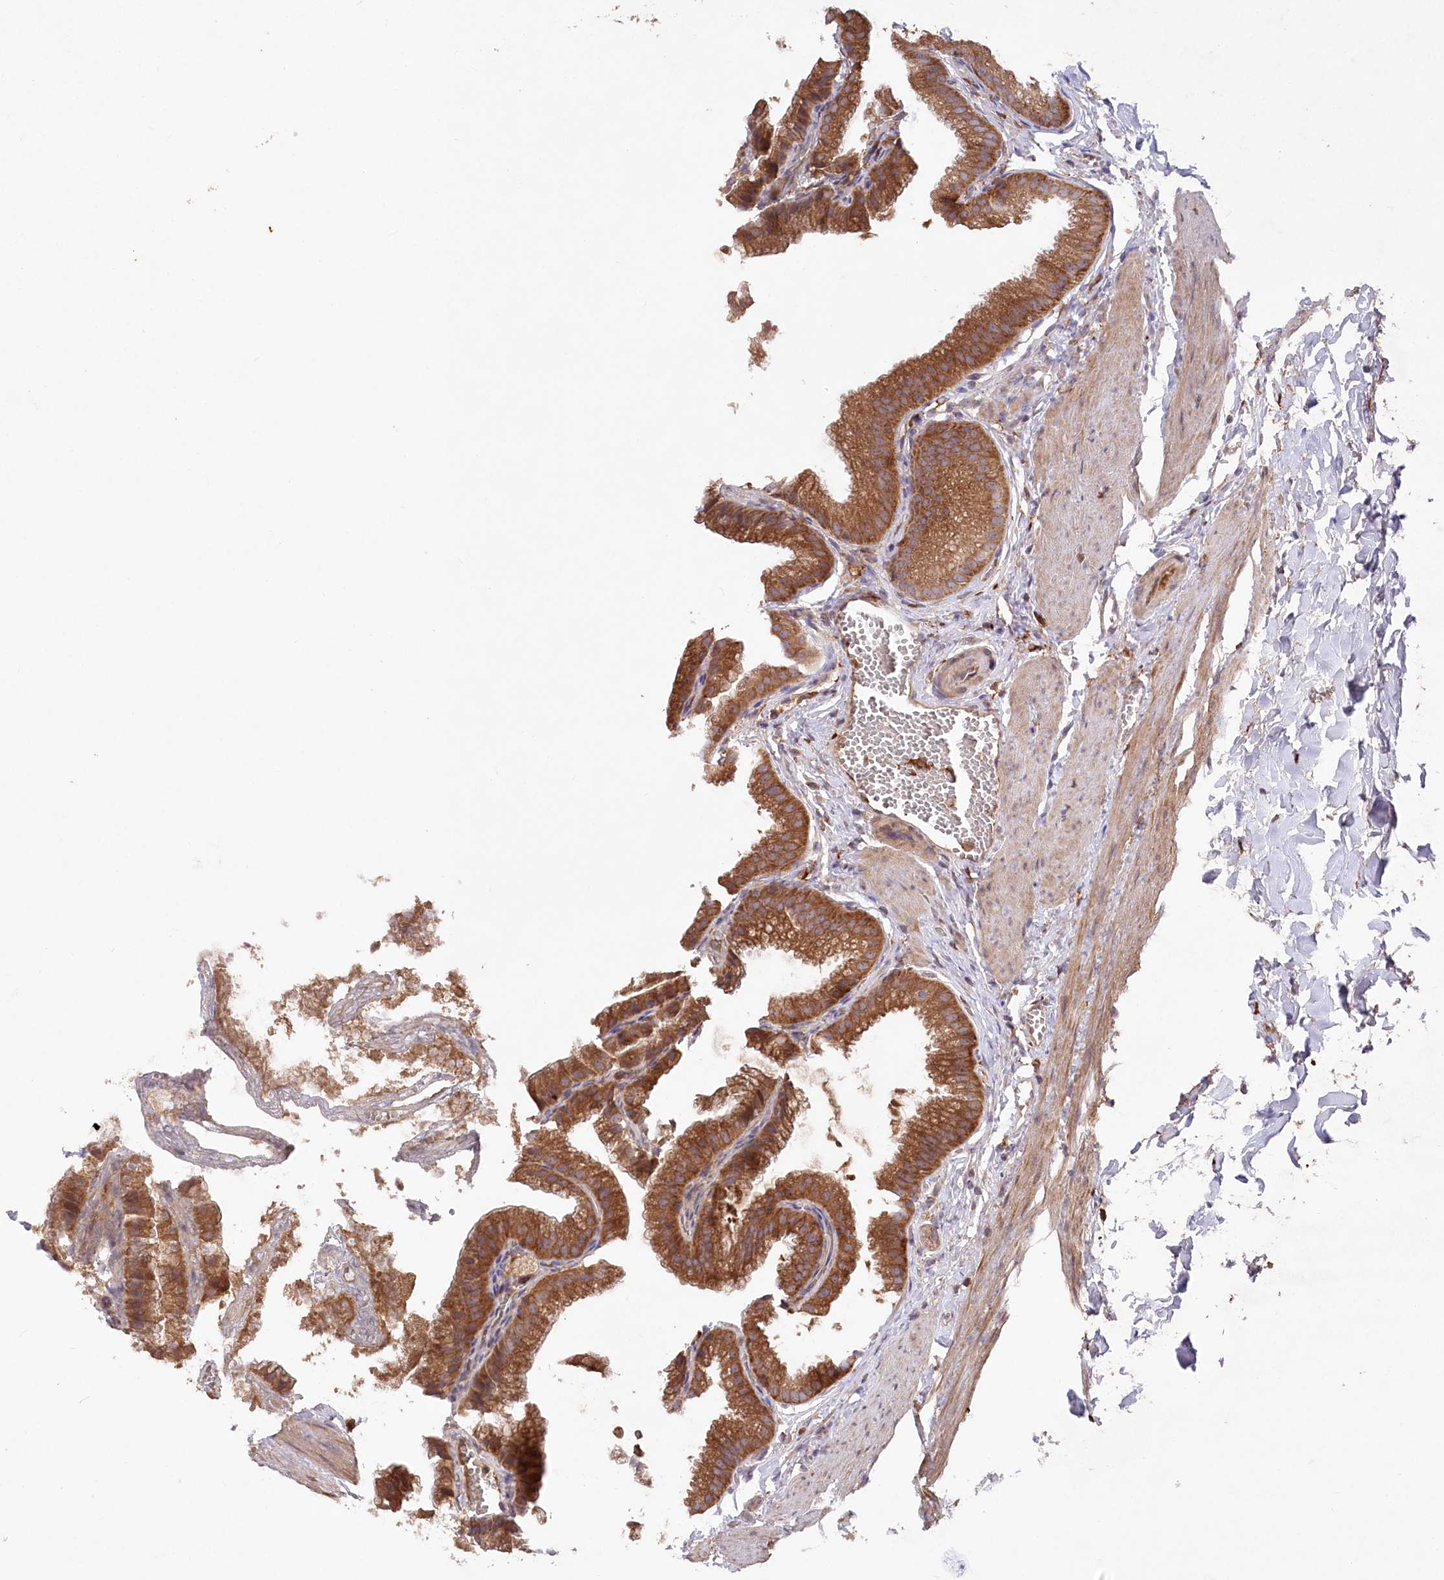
{"staining": {"intensity": "strong", "quantity": ">75%", "location": "cytoplasmic/membranous"}, "tissue": "gallbladder", "cell_type": "Glandular cells", "image_type": "normal", "snomed": [{"axis": "morphology", "description": "Normal tissue, NOS"}, {"axis": "topography", "description": "Gallbladder"}], "caption": "This histopathology image displays IHC staining of normal human gallbladder, with high strong cytoplasmic/membranous staining in approximately >75% of glandular cells.", "gene": "PPP1R21", "patient": {"sex": "male", "age": 38}}